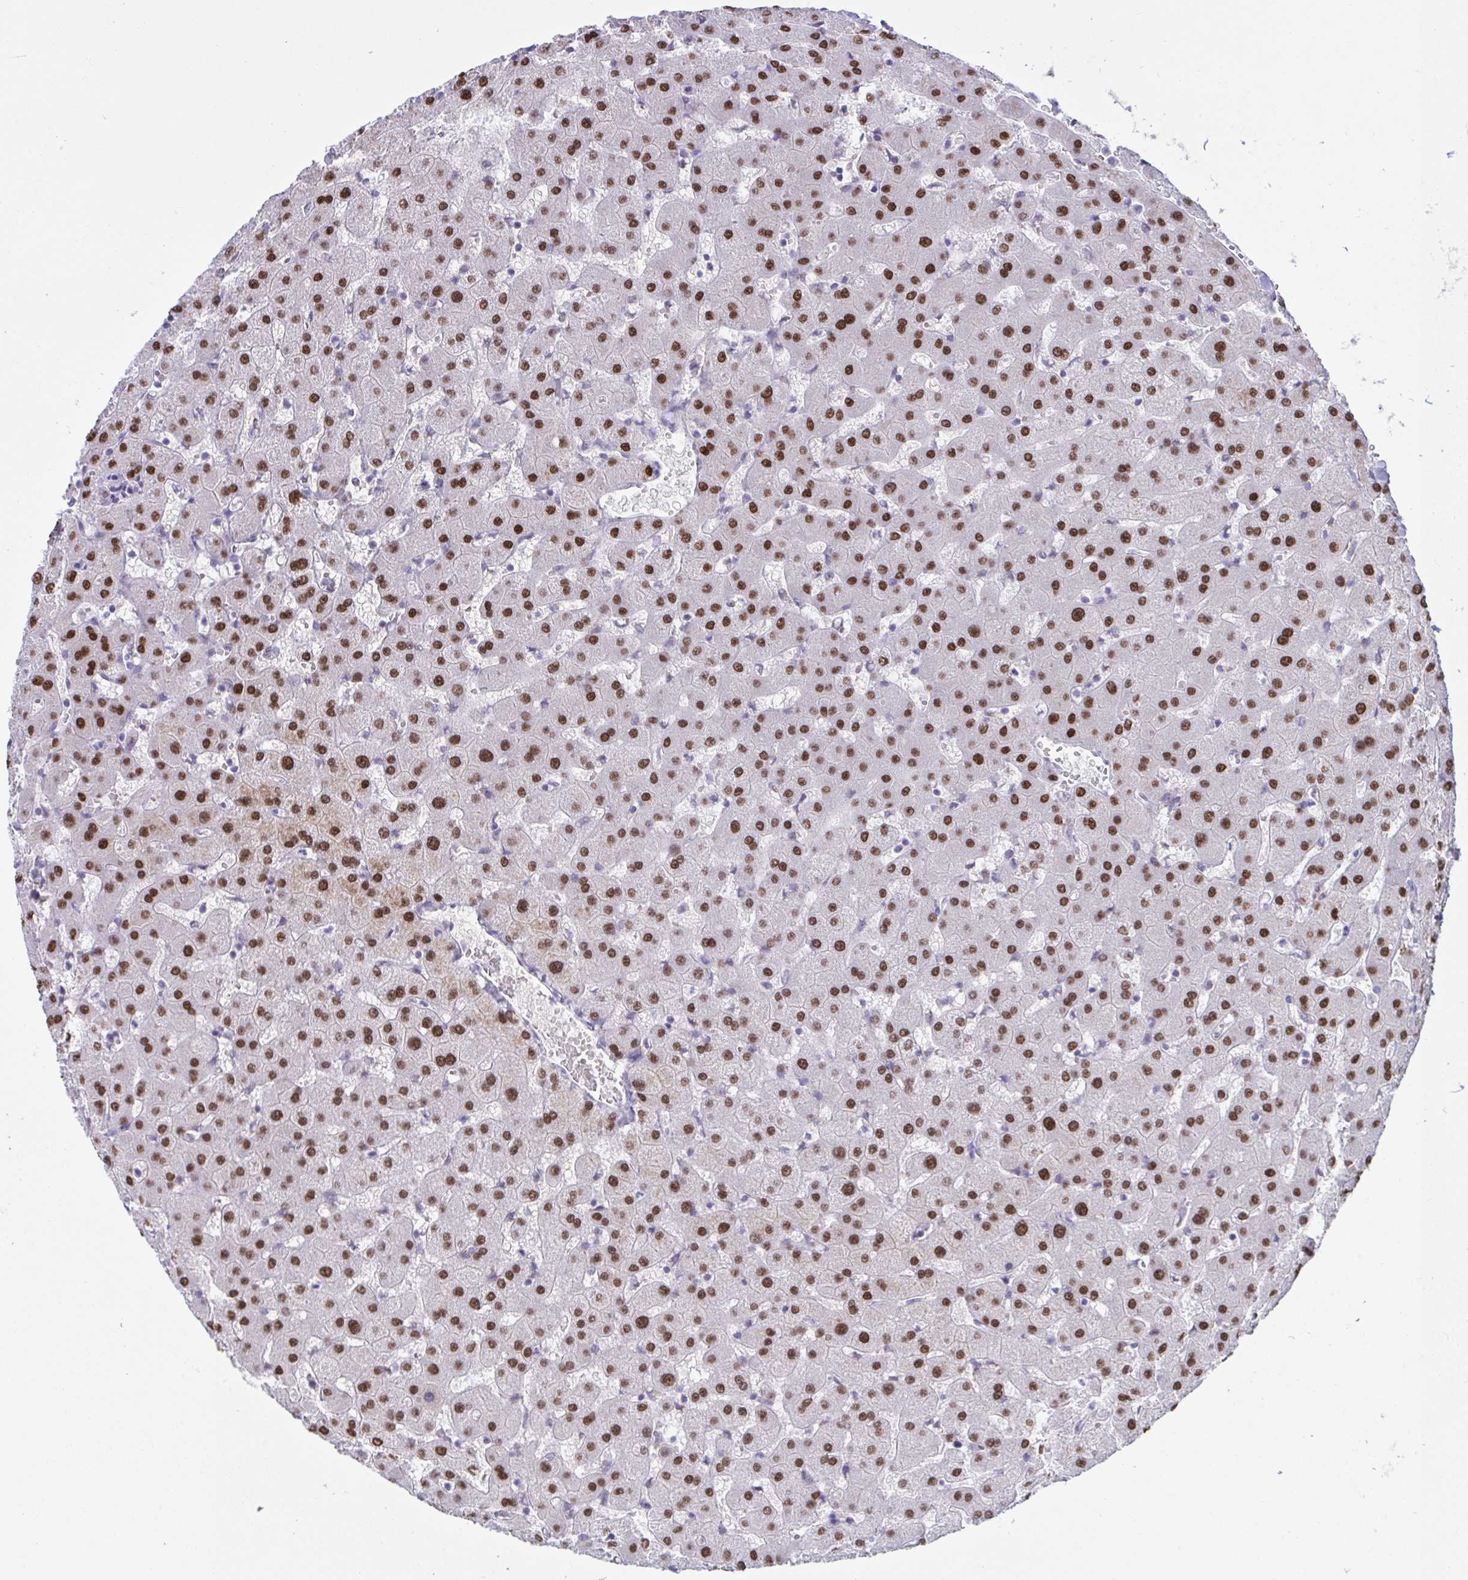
{"staining": {"intensity": "negative", "quantity": "none", "location": "none"}, "tissue": "liver", "cell_type": "Cholangiocytes", "image_type": "normal", "snomed": [{"axis": "morphology", "description": "Normal tissue, NOS"}, {"axis": "topography", "description": "Liver"}], "caption": "DAB (3,3'-diaminobenzidine) immunohistochemical staining of unremarkable human liver exhibits no significant positivity in cholangiocytes.", "gene": "SCLY", "patient": {"sex": "female", "age": 63}}